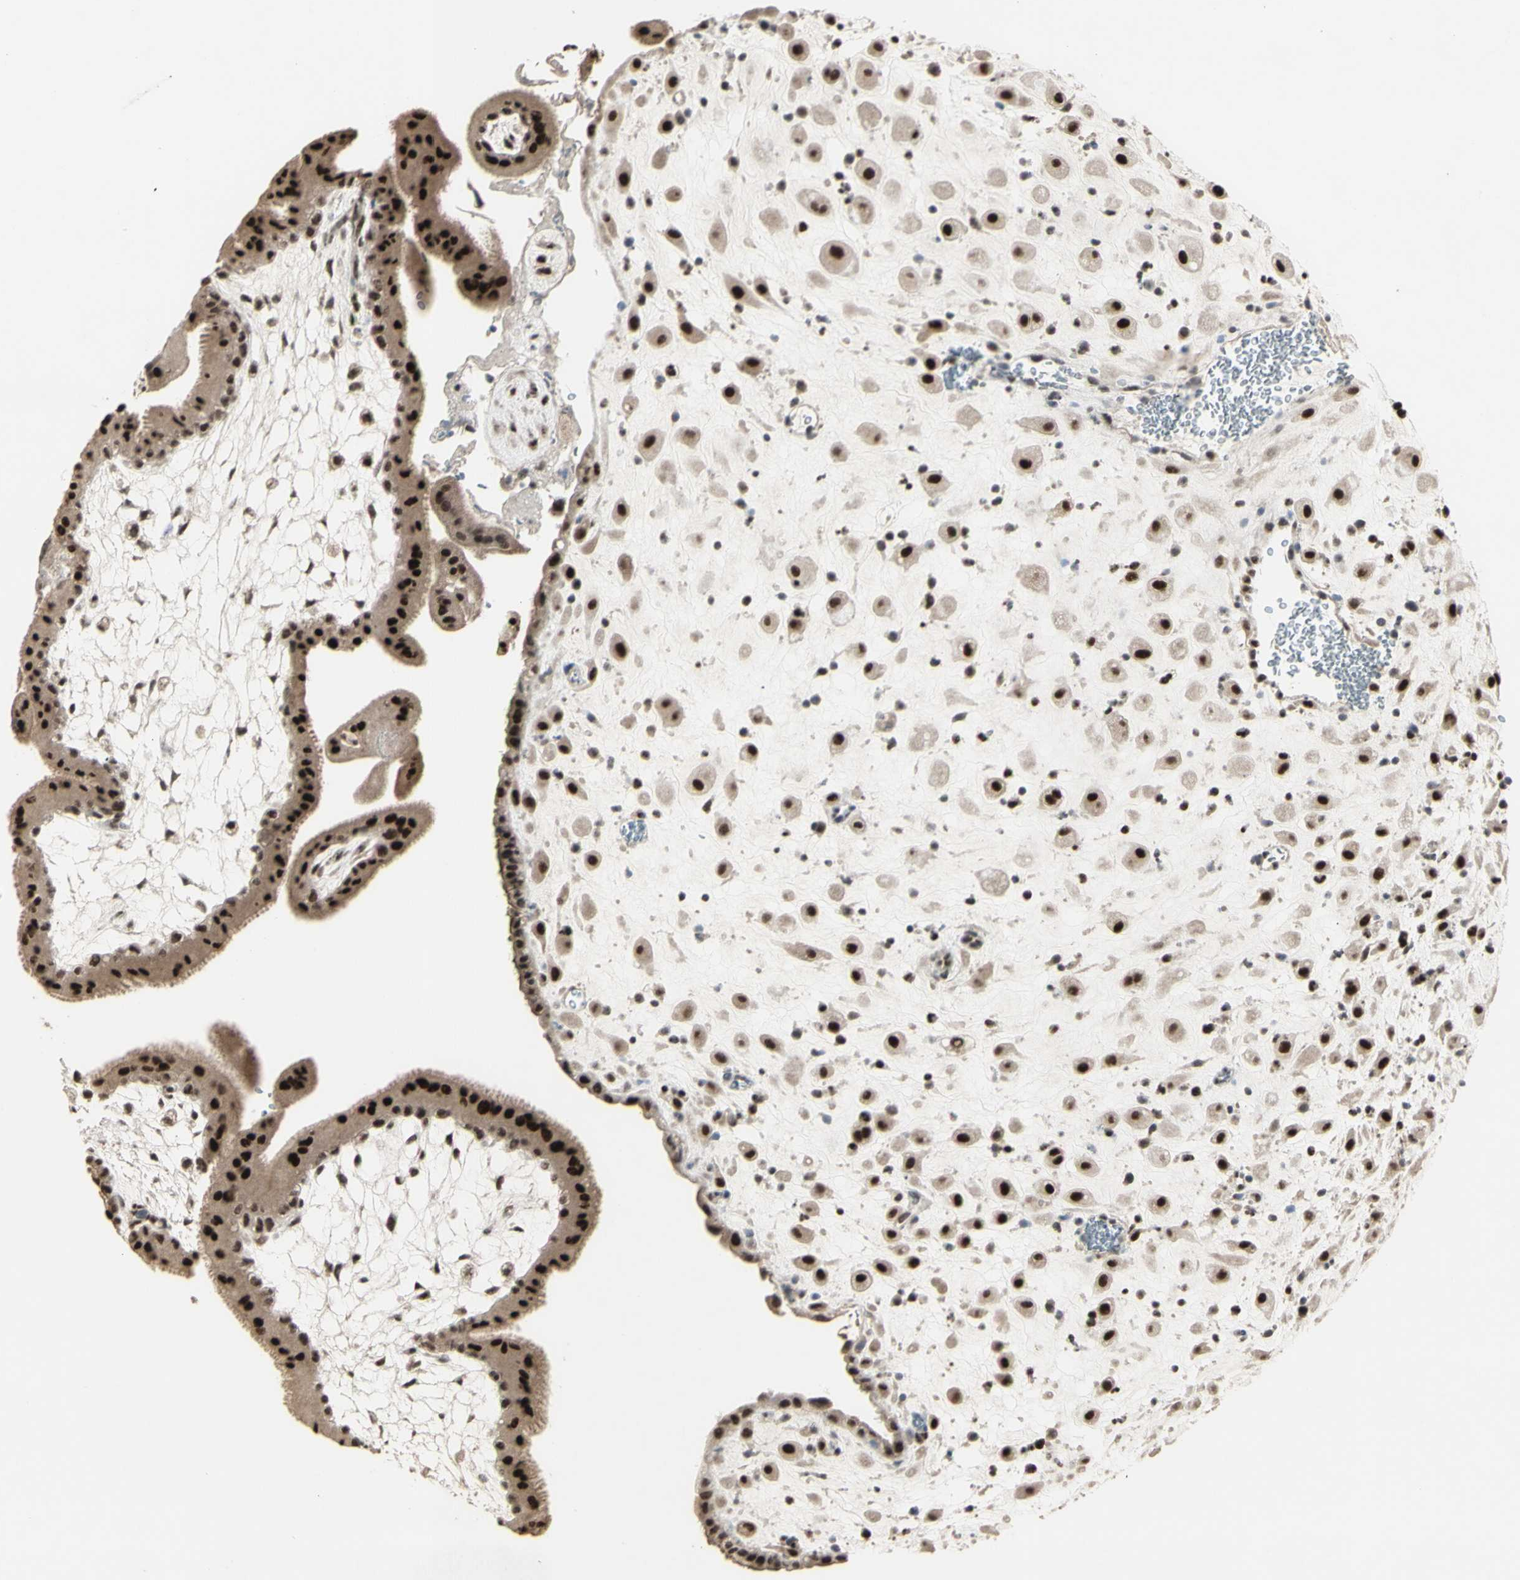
{"staining": {"intensity": "strong", "quantity": ">75%", "location": "nuclear"}, "tissue": "placenta", "cell_type": "Decidual cells", "image_type": "normal", "snomed": [{"axis": "morphology", "description": "Normal tissue, NOS"}, {"axis": "topography", "description": "Placenta"}], "caption": "Protein expression by immunohistochemistry (IHC) exhibits strong nuclear staining in approximately >75% of decidual cells in normal placenta. Nuclei are stained in blue.", "gene": "CCNT1", "patient": {"sex": "female", "age": 35}}